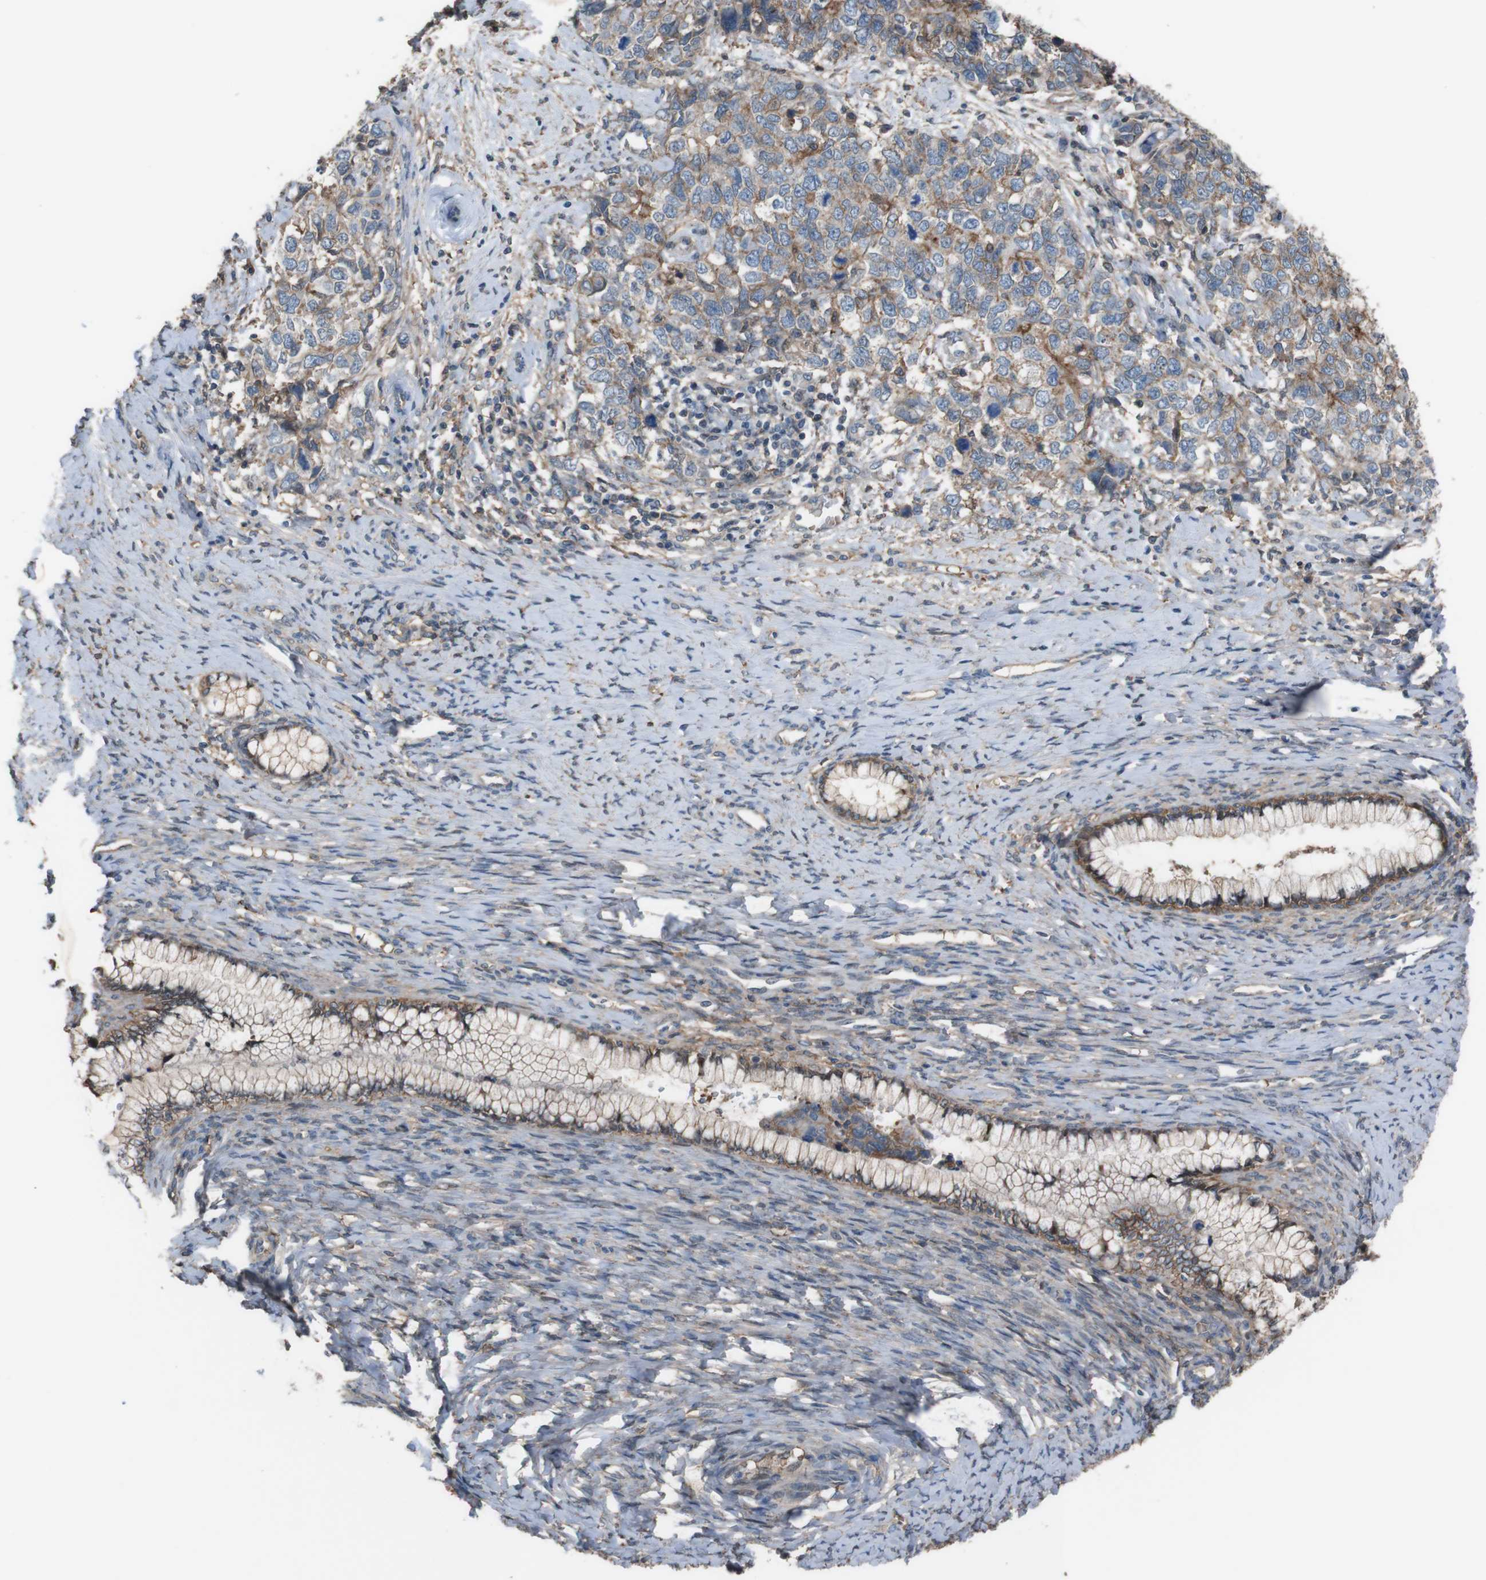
{"staining": {"intensity": "moderate", "quantity": "<25%", "location": "cytoplasmic/membranous"}, "tissue": "cervical cancer", "cell_type": "Tumor cells", "image_type": "cancer", "snomed": [{"axis": "morphology", "description": "Squamous cell carcinoma, NOS"}, {"axis": "topography", "description": "Cervix"}], "caption": "Brown immunohistochemical staining in squamous cell carcinoma (cervical) shows moderate cytoplasmic/membranous positivity in approximately <25% of tumor cells.", "gene": "ATP2B1", "patient": {"sex": "female", "age": 63}}